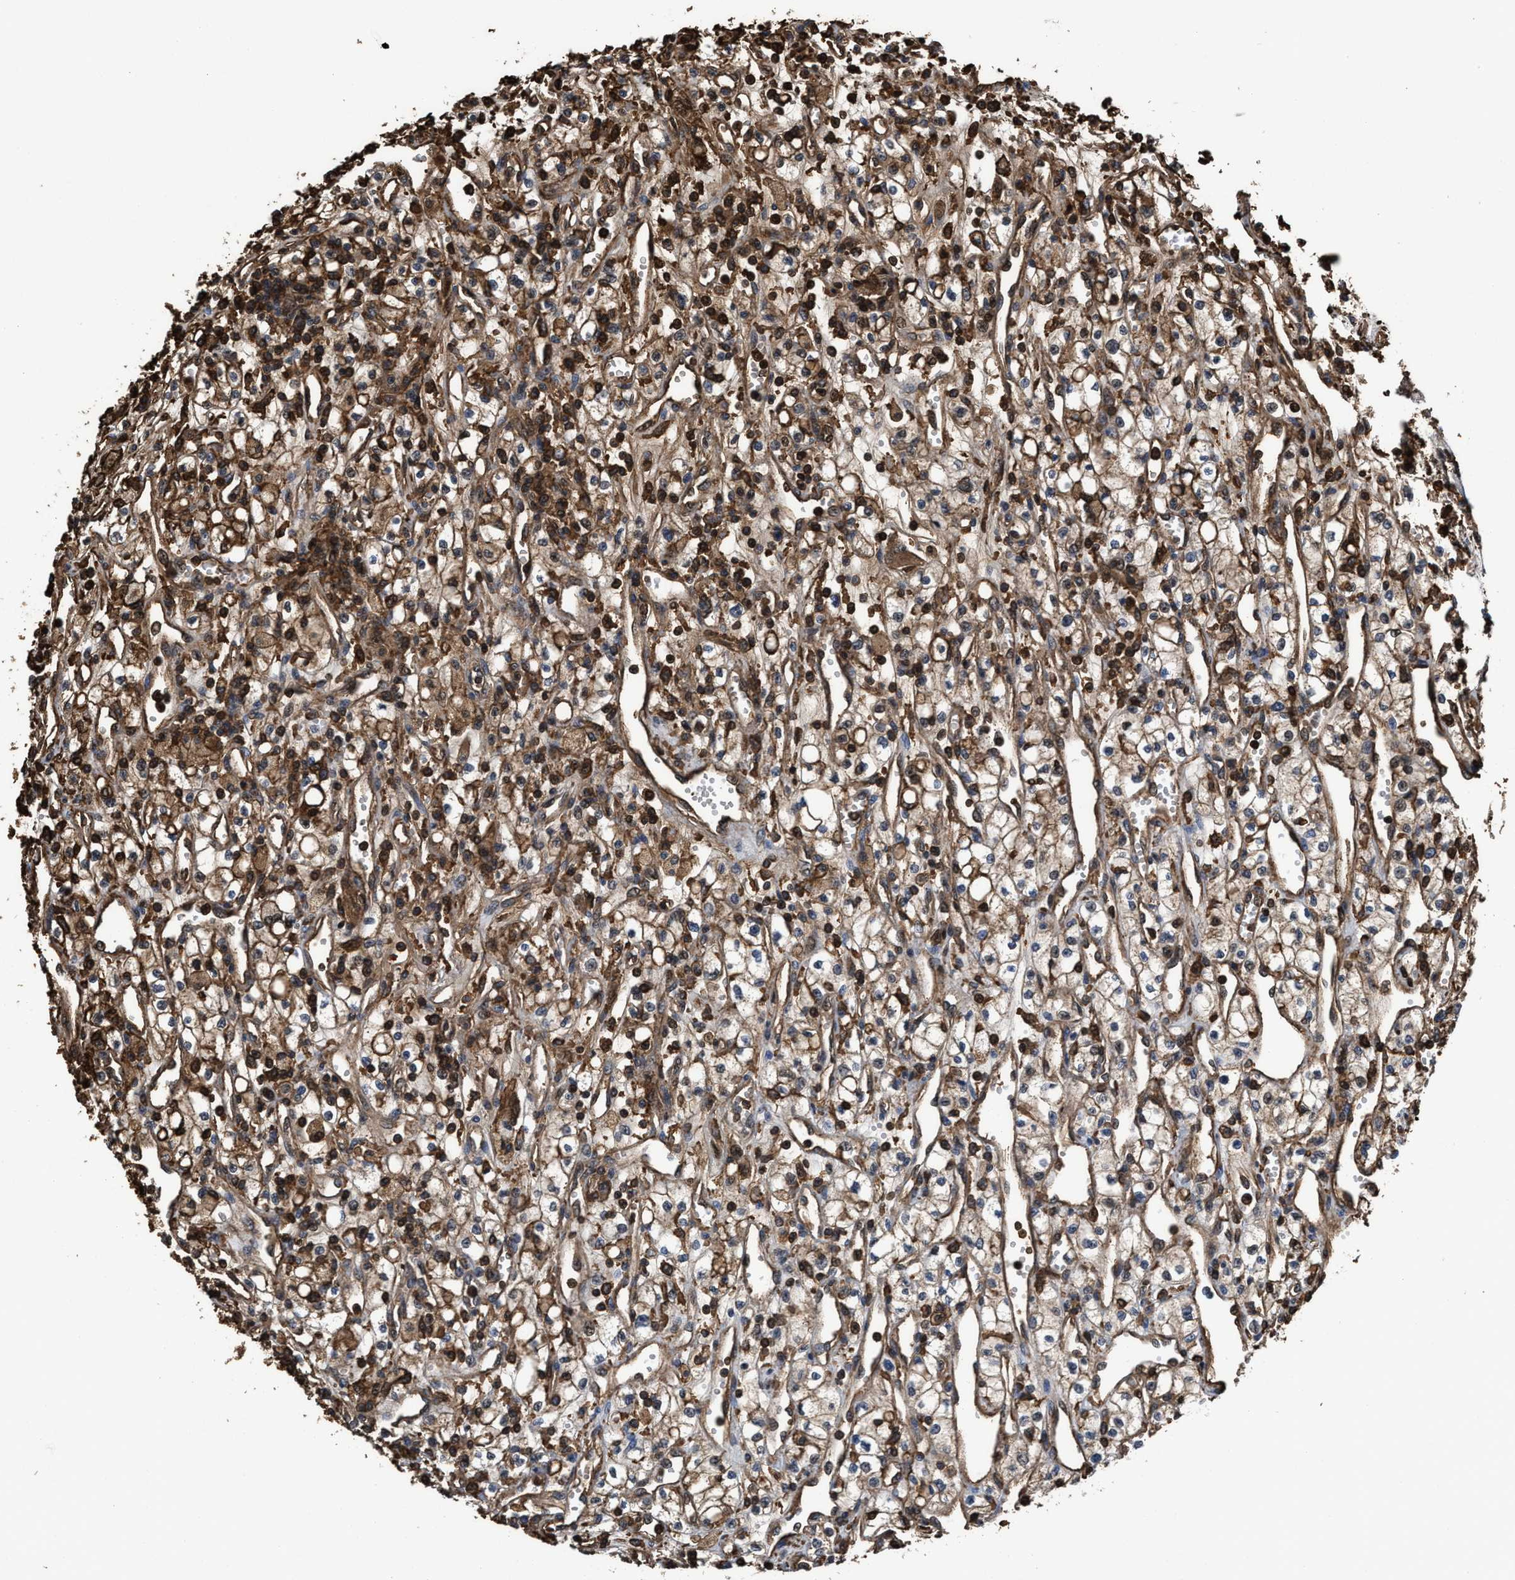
{"staining": {"intensity": "moderate", "quantity": "25%-75%", "location": "cytoplasmic/membranous"}, "tissue": "renal cancer", "cell_type": "Tumor cells", "image_type": "cancer", "snomed": [{"axis": "morphology", "description": "Adenocarcinoma, NOS"}, {"axis": "topography", "description": "Kidney"}], "caption": "Protein staining reveals moderate cytoplasmic/membranous expression in about 25%-75% of tumor cells in renal cancer. (Brightfield microscopy of DAB IHC at high magnification).", "gene": "KBTBD2", "patient": {"sex": "male", "age": 59}}